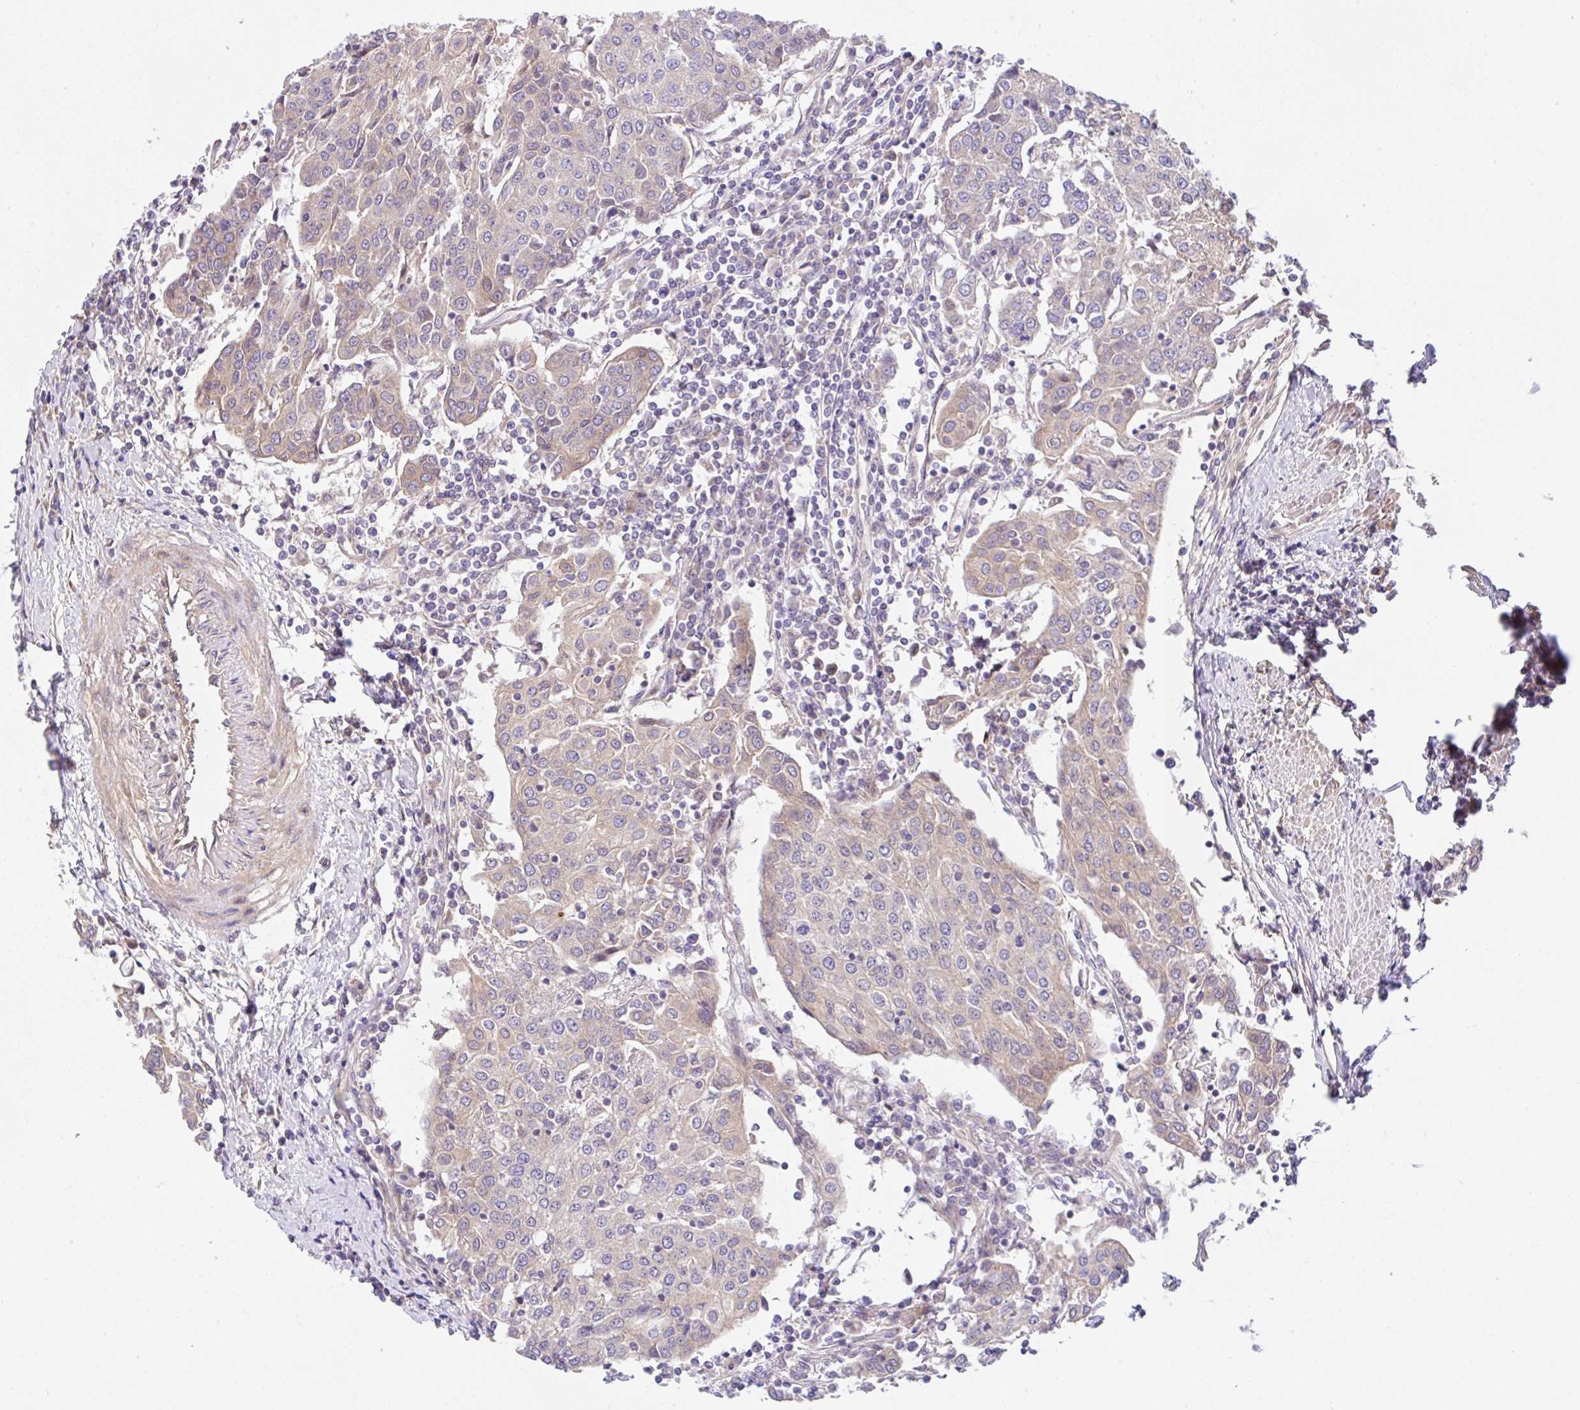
{"staining": {"intensity": "negative", "quantity": "none", "location": "none"}, "tissue": "urothelial cancer", "cell_type": "Tumor cells", "image_type": "cancer", "snomed": [{"axis": "morphology", "description": "Urothelial carcinoma, High grade"}, {"axis": "topography", "description": "Urinary bladder"}], "caption": "Immunohistochemistry (IHC) histopathology image of neoplastic tissue: human urothelial cancer stained with DAB (3,3'-diaminobenzidine) exhibits no significant protein staining in tumor cells.", "gene": "UBE4A", "patient": {"sex": "female", "age": 85}}